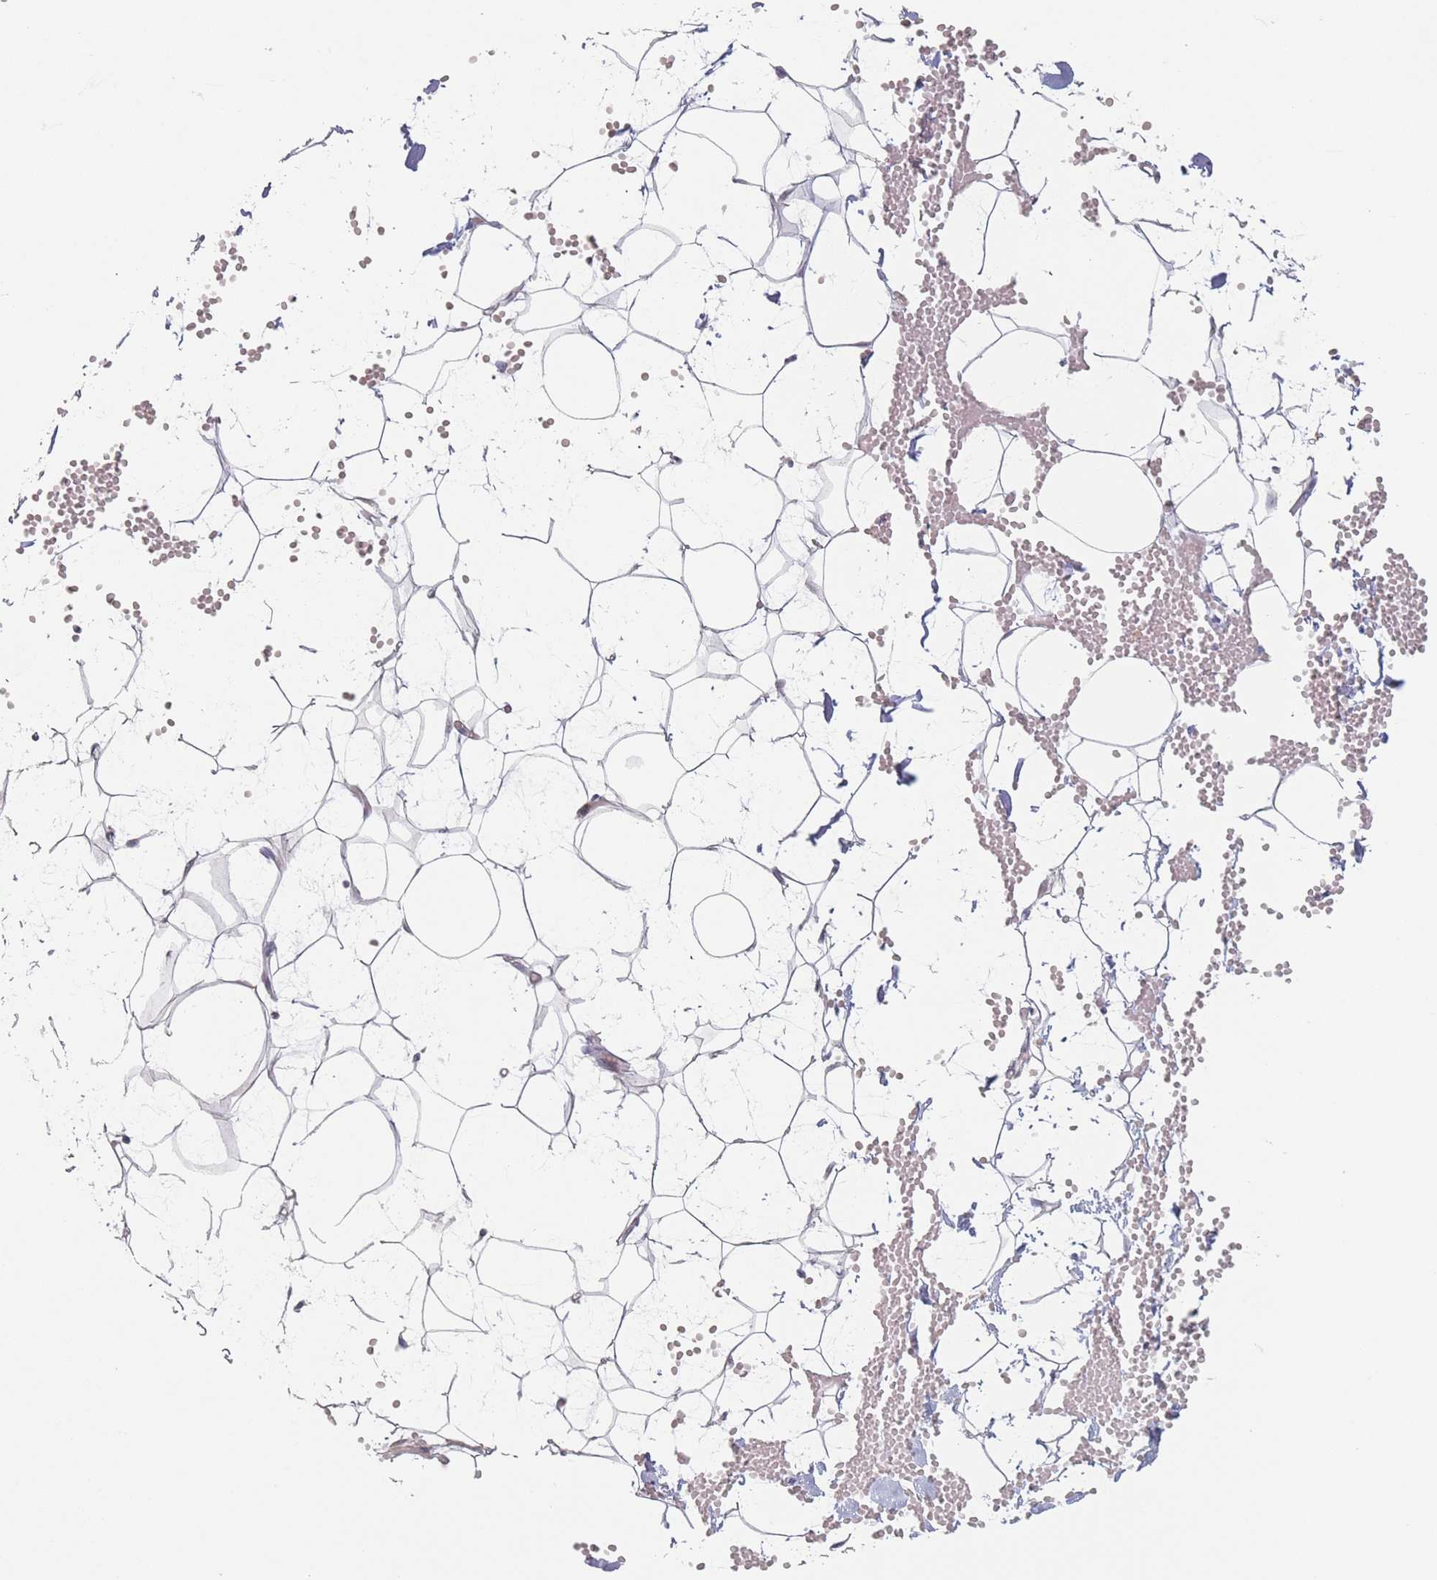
{"staining": {"intensity": "negative", "quantity": "none", "location": "none"}, "tissue": "adipose tissue", "cell_type": "Adipocytes", "image_type": "normal", "snomed": [{"axis": "morphology", "description": "Normal tissue, NOS"}, {"axis": "topography", "description": "Breast"}], "caption": "Protein analysis of normal adipose tissue shows no significant expression in adipocytes. (Immunohistochemistry (ihc), brightfield microscopy, high magnification).", "gene": "PPM1A", "patient": {"sex": "female", "age": 23}}